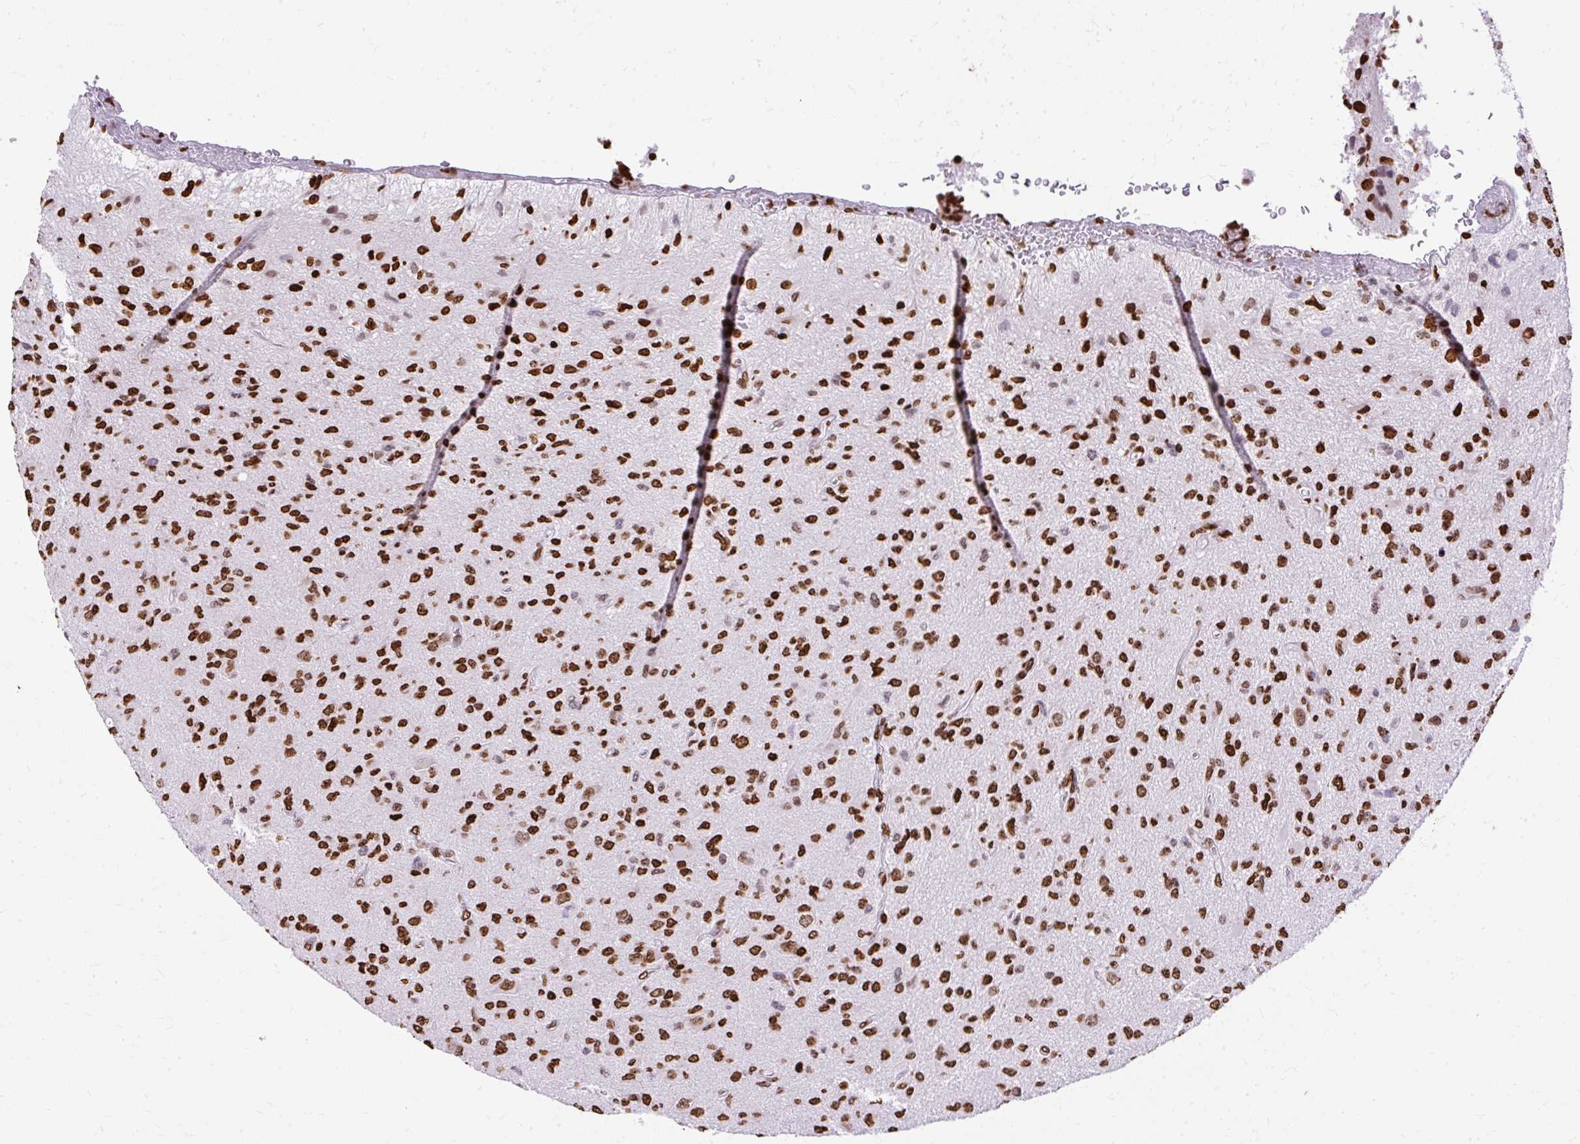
{"staining": {"intensity": "strong", "quantity": ">75%", "location": "nuclear"}, "tissue": "glioma", "cell_type": "Tumor cells", "image_type": "cancer", "snomed": [{"axis": "morphology", "description": "Glioma, malignant, High grade"}, {"axis": "topography", "description": "Brain"}], "caption": "Strong nuclear expression is appreciated in approximately >75% of tumor cells in malignant glioma (high-grade).", "gene": "TMEM184C", "patient": {"sex": "male", "age": 36}}